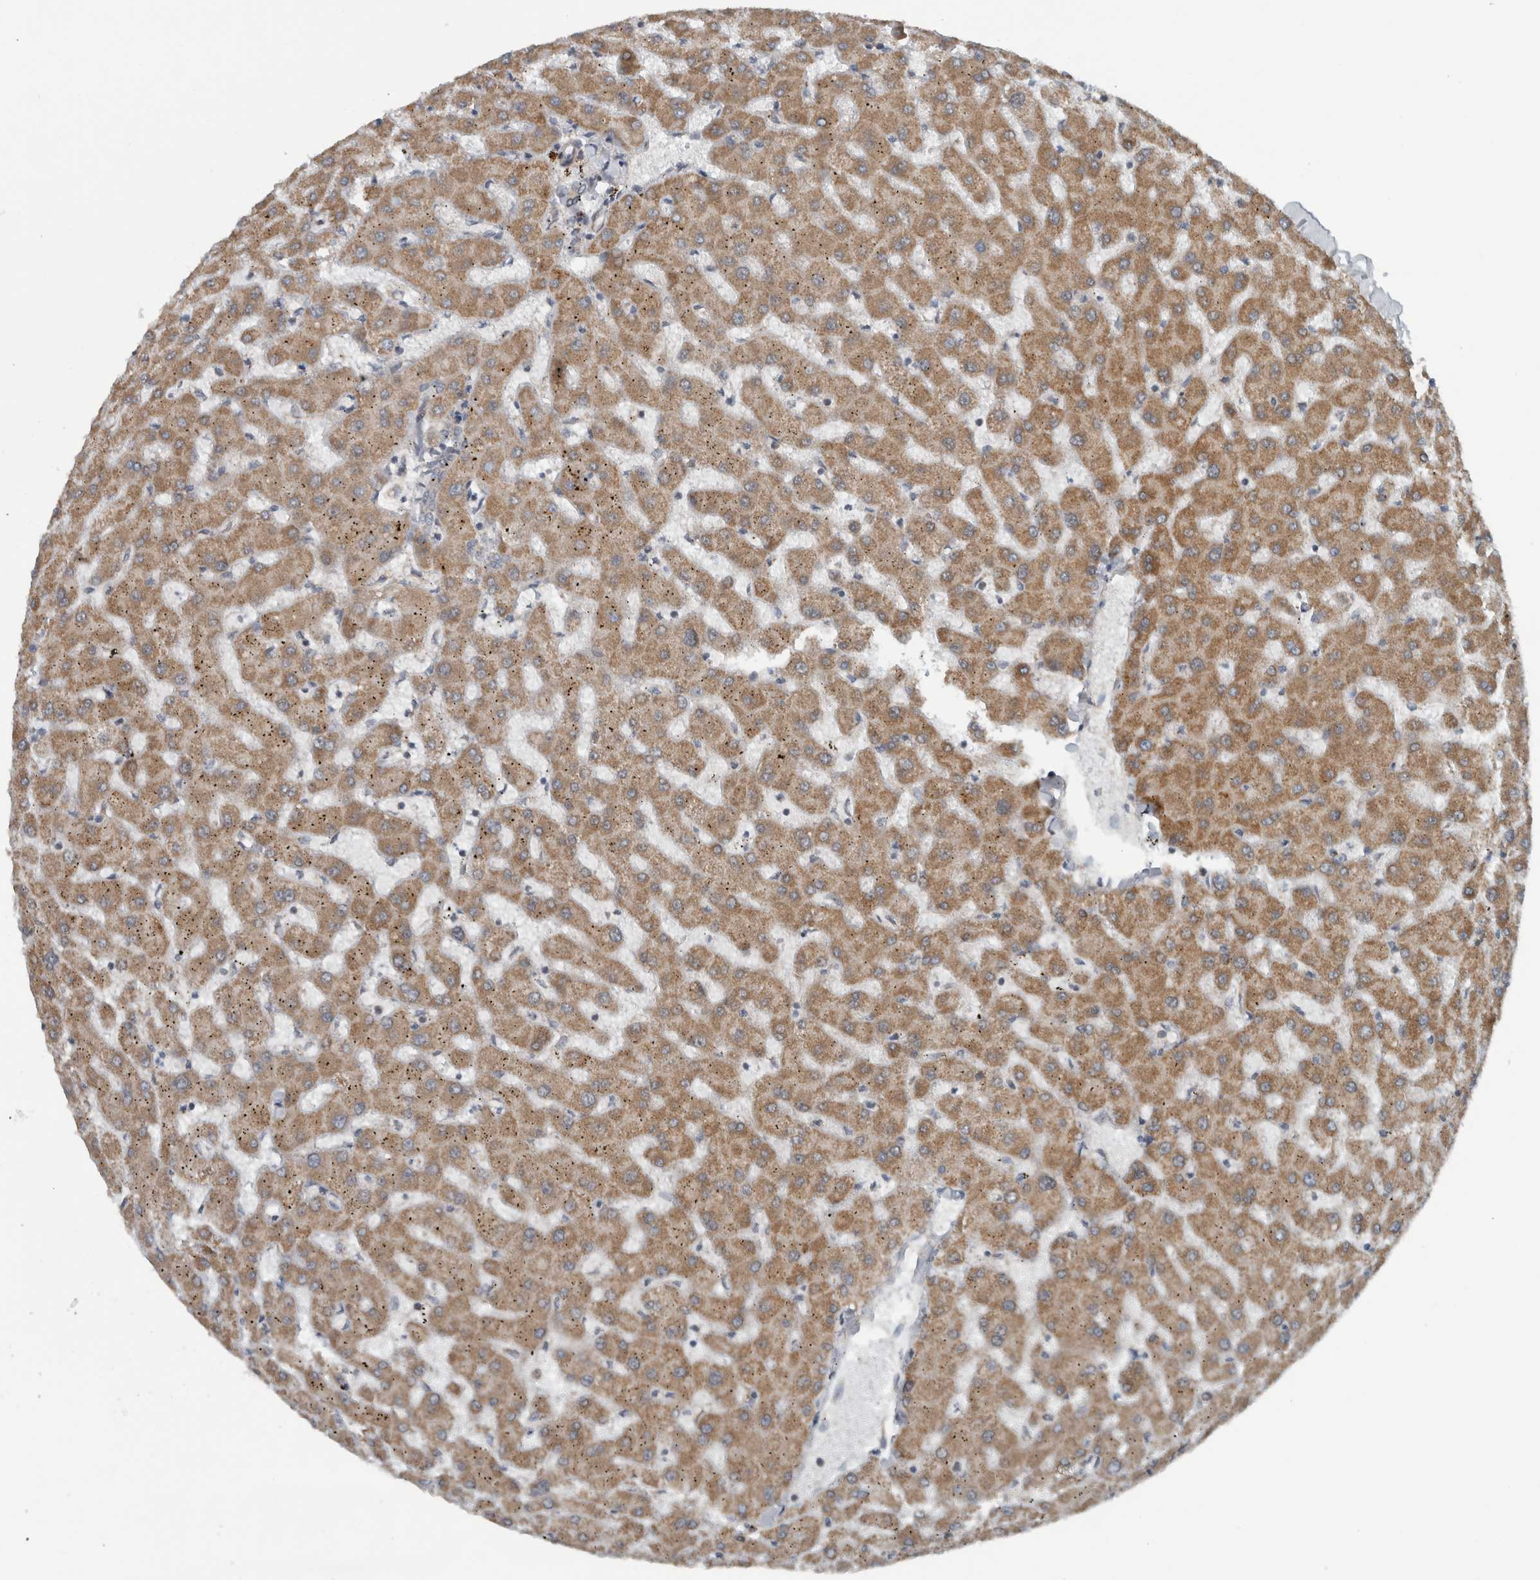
{"staining": {"intensity": "negative", "quantity": "none", "location": "none"}, "tissue": "liver", "cell_type": "Cholangiocytes", "image_type": "normal", "snomed": [{"axis": "morphology", "description": "Normal tissue, NOS"}, {"axis": "topography", "description": "Liver"}], "caption": "This is an immunohistochemistry histopathology image of normal liver. There is no positivity in cholangiocytes.", "gene": "GBA2", "patient": {"sex": "female", "age": 63}}